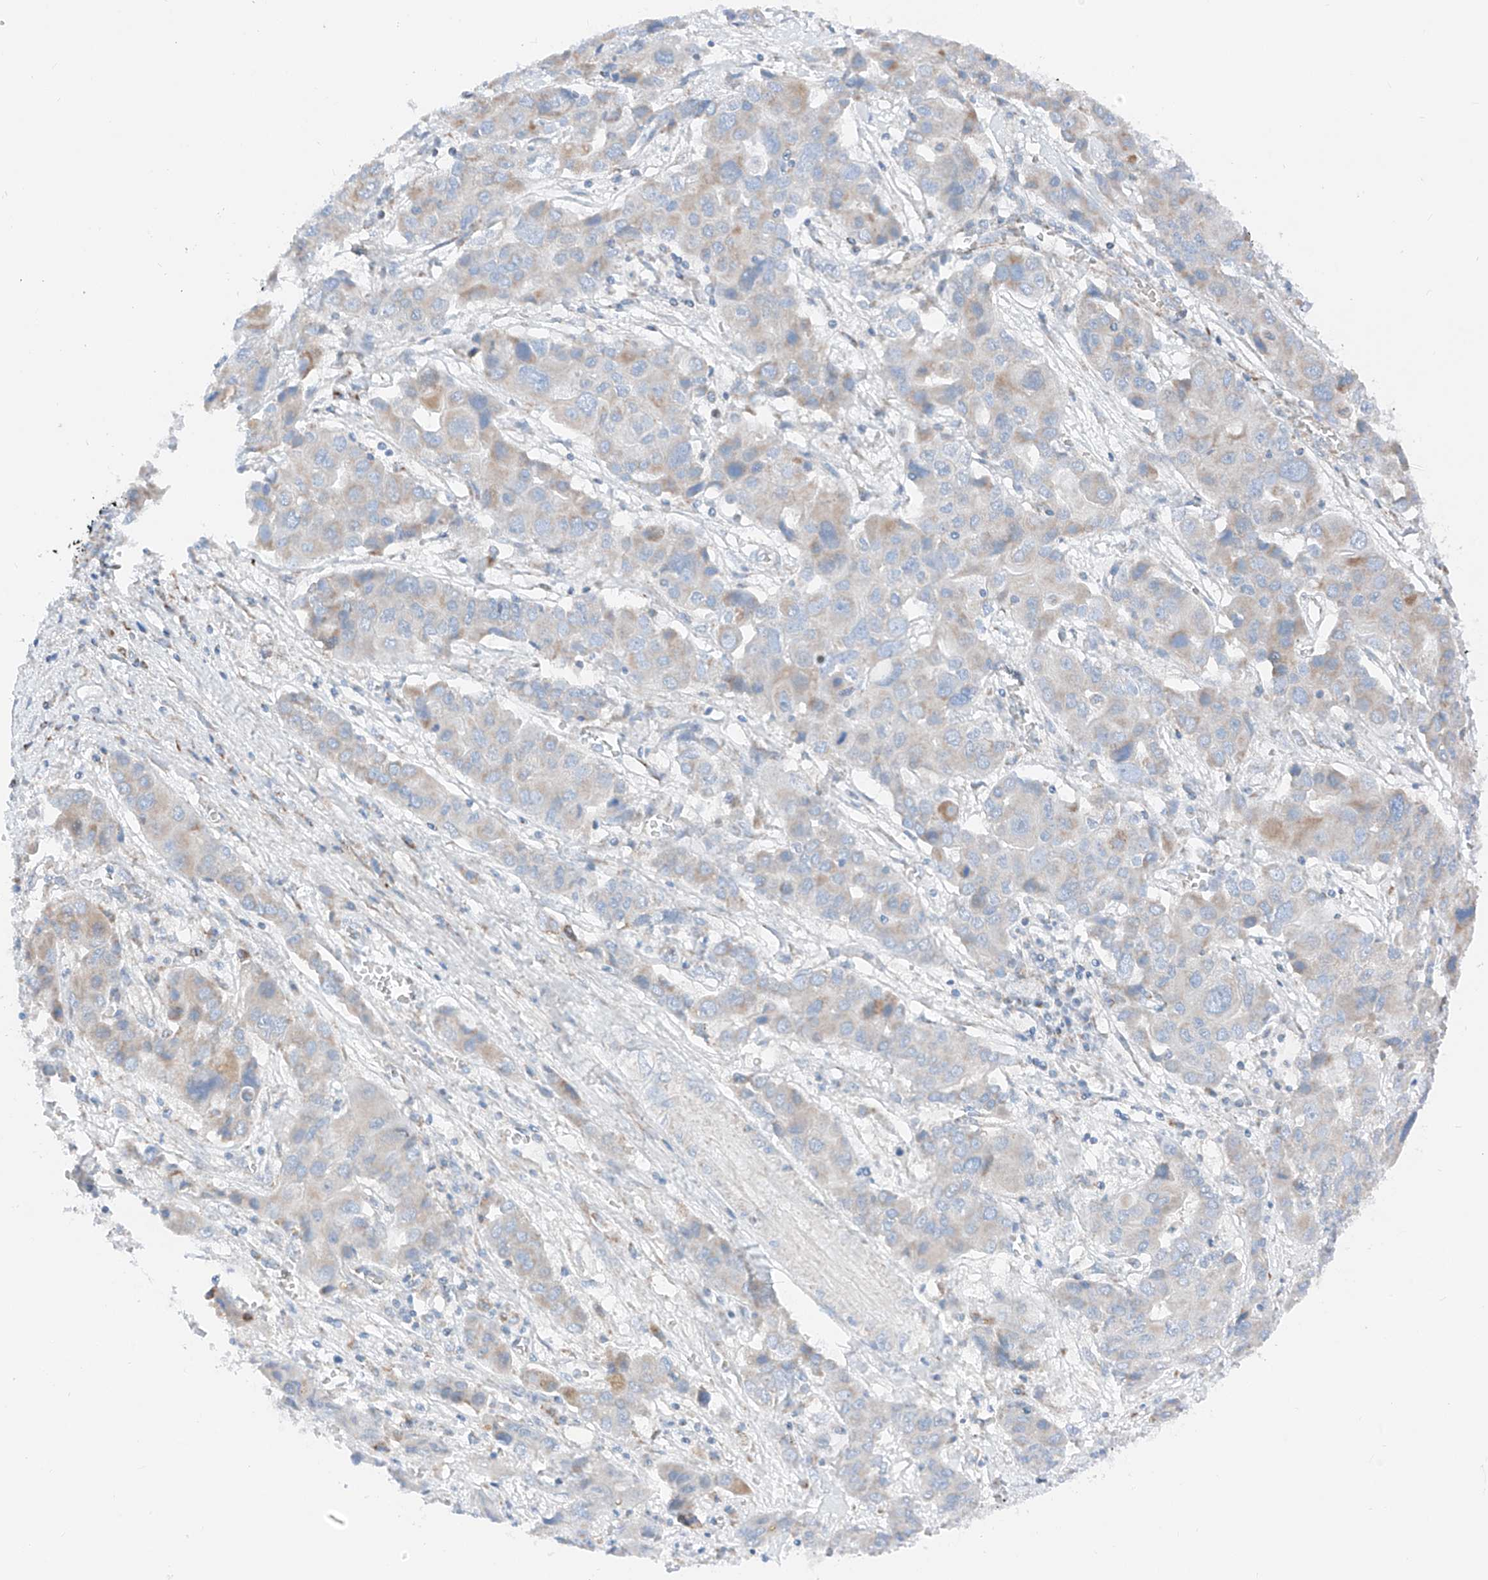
{"staining": {"intensity": "weak", "quantity": "<25%", "location": "cytoplasmic/membranous"}, "tissue": "liver cancer", "cell_type": "Tumor cells", "image_type": "cancer", "snomed": [{"axis": "morphology", "description": "Cholangiocarcinoma"}, {"axis": "topography", "description": "Liver"}], "caption": "Immunohistochemistry (IHC) image of human cholangiocarcinoma (liver) stained for a protein (brown), which exhibits no expression in tumor cells.", "gene": "MRAP", "patient": {"sex": "male", "age": 67}}